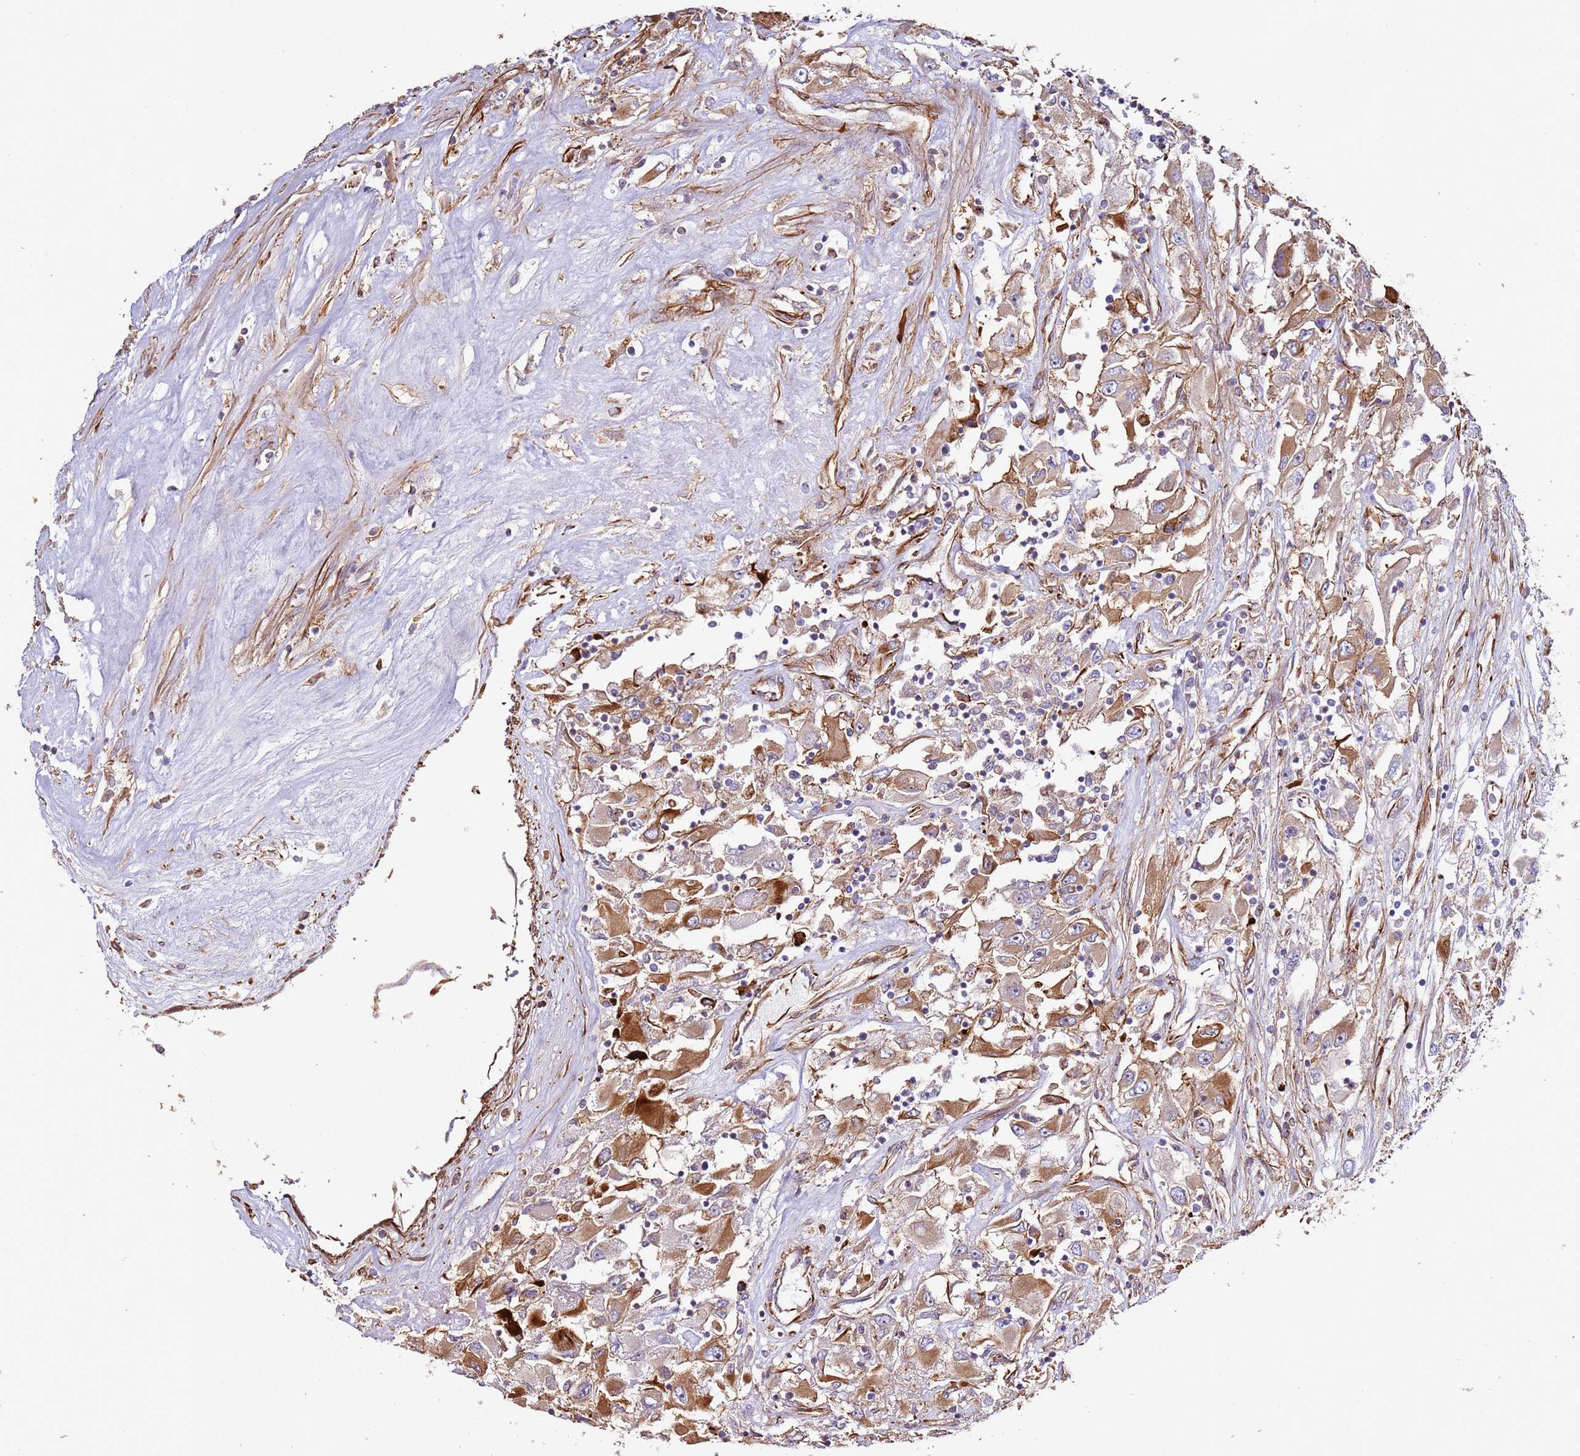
{"staining": {"intensity": "moderate", "quantity": ">75%", "location": "cytoplasmic/membranous"}, "tissue": "renal cancer", "cell_type": "Tumor cells", "image_type": "cancer", "snomed": [{"axis": "morphology", "description": "Adenocarcinoma, NOS"}, {"axis": "topography", "description": "Kidney"}], "caption": "Immunohistochemistry photomicrograph of renal cancer stained for a protein (brown), which reveals medium levels of moderate cytoplasmic/membranous staining in approximately >75% of tumor cells.", "gene": "MRGPRE", "patient": {"sex": "female", "age": 52}}